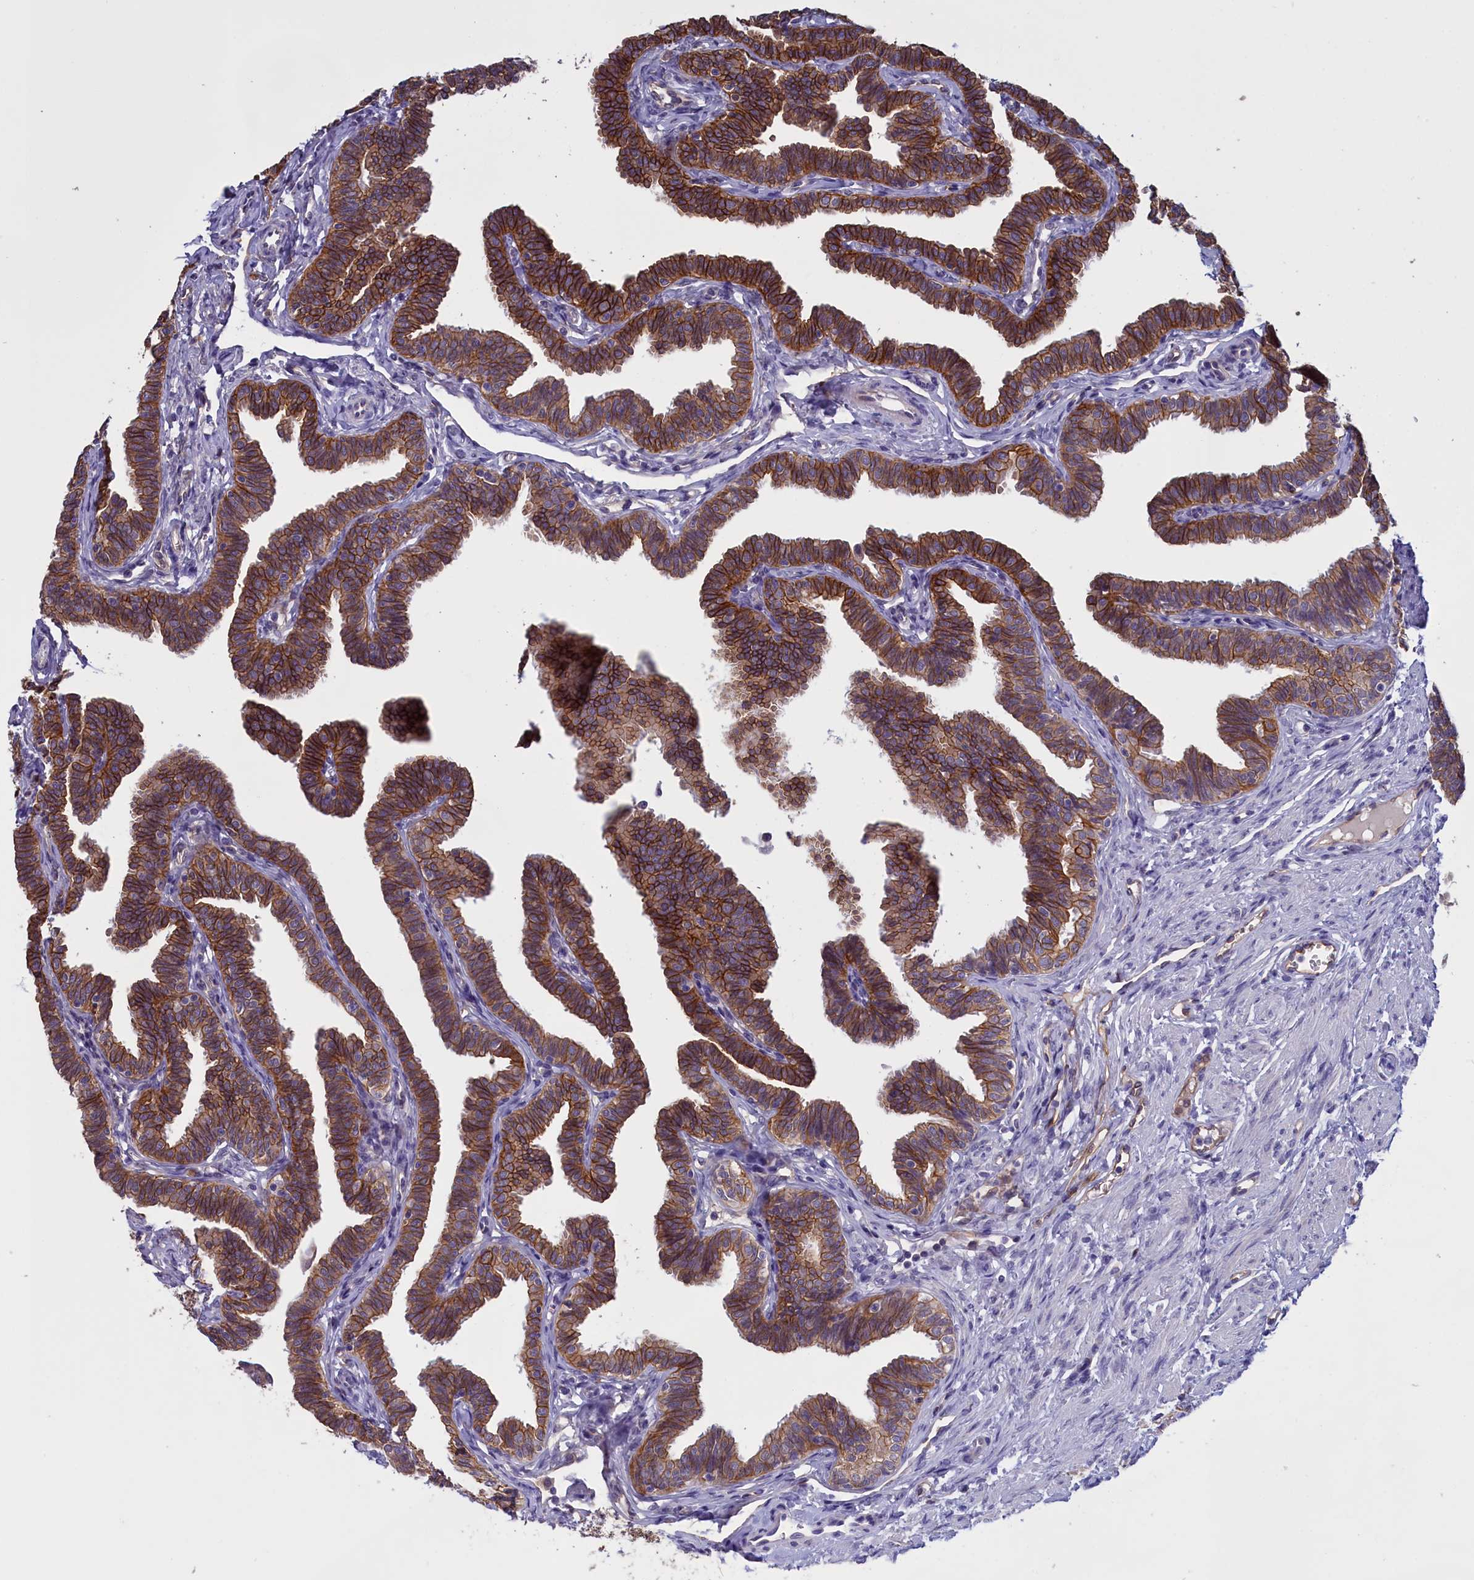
{"staining": {"intensity": "strong", "quantity": ">75%", "location": "cytoplasmic/membranous"}, "tissue": "fallopian tube", "cell_type": "Glandular cells", "image_type": "normal", "snomed": [{"axis": "morphology", "description": "Normal tissue, NOS"}, {"axis": "topography", "description": "Fallopian tube"}, {"axis": "topography", "description": "Ovary"}], "caption": "Immunohistochemistry photomicrograph of unremarkable human fallopian tube stained for a protein (brown), which exhibits high levels of strong cytoplasmic/membranous expression in about >75% of glandular cells.", "gene": "COL19A1", "patient": {"sex": "female", "age": 23}}